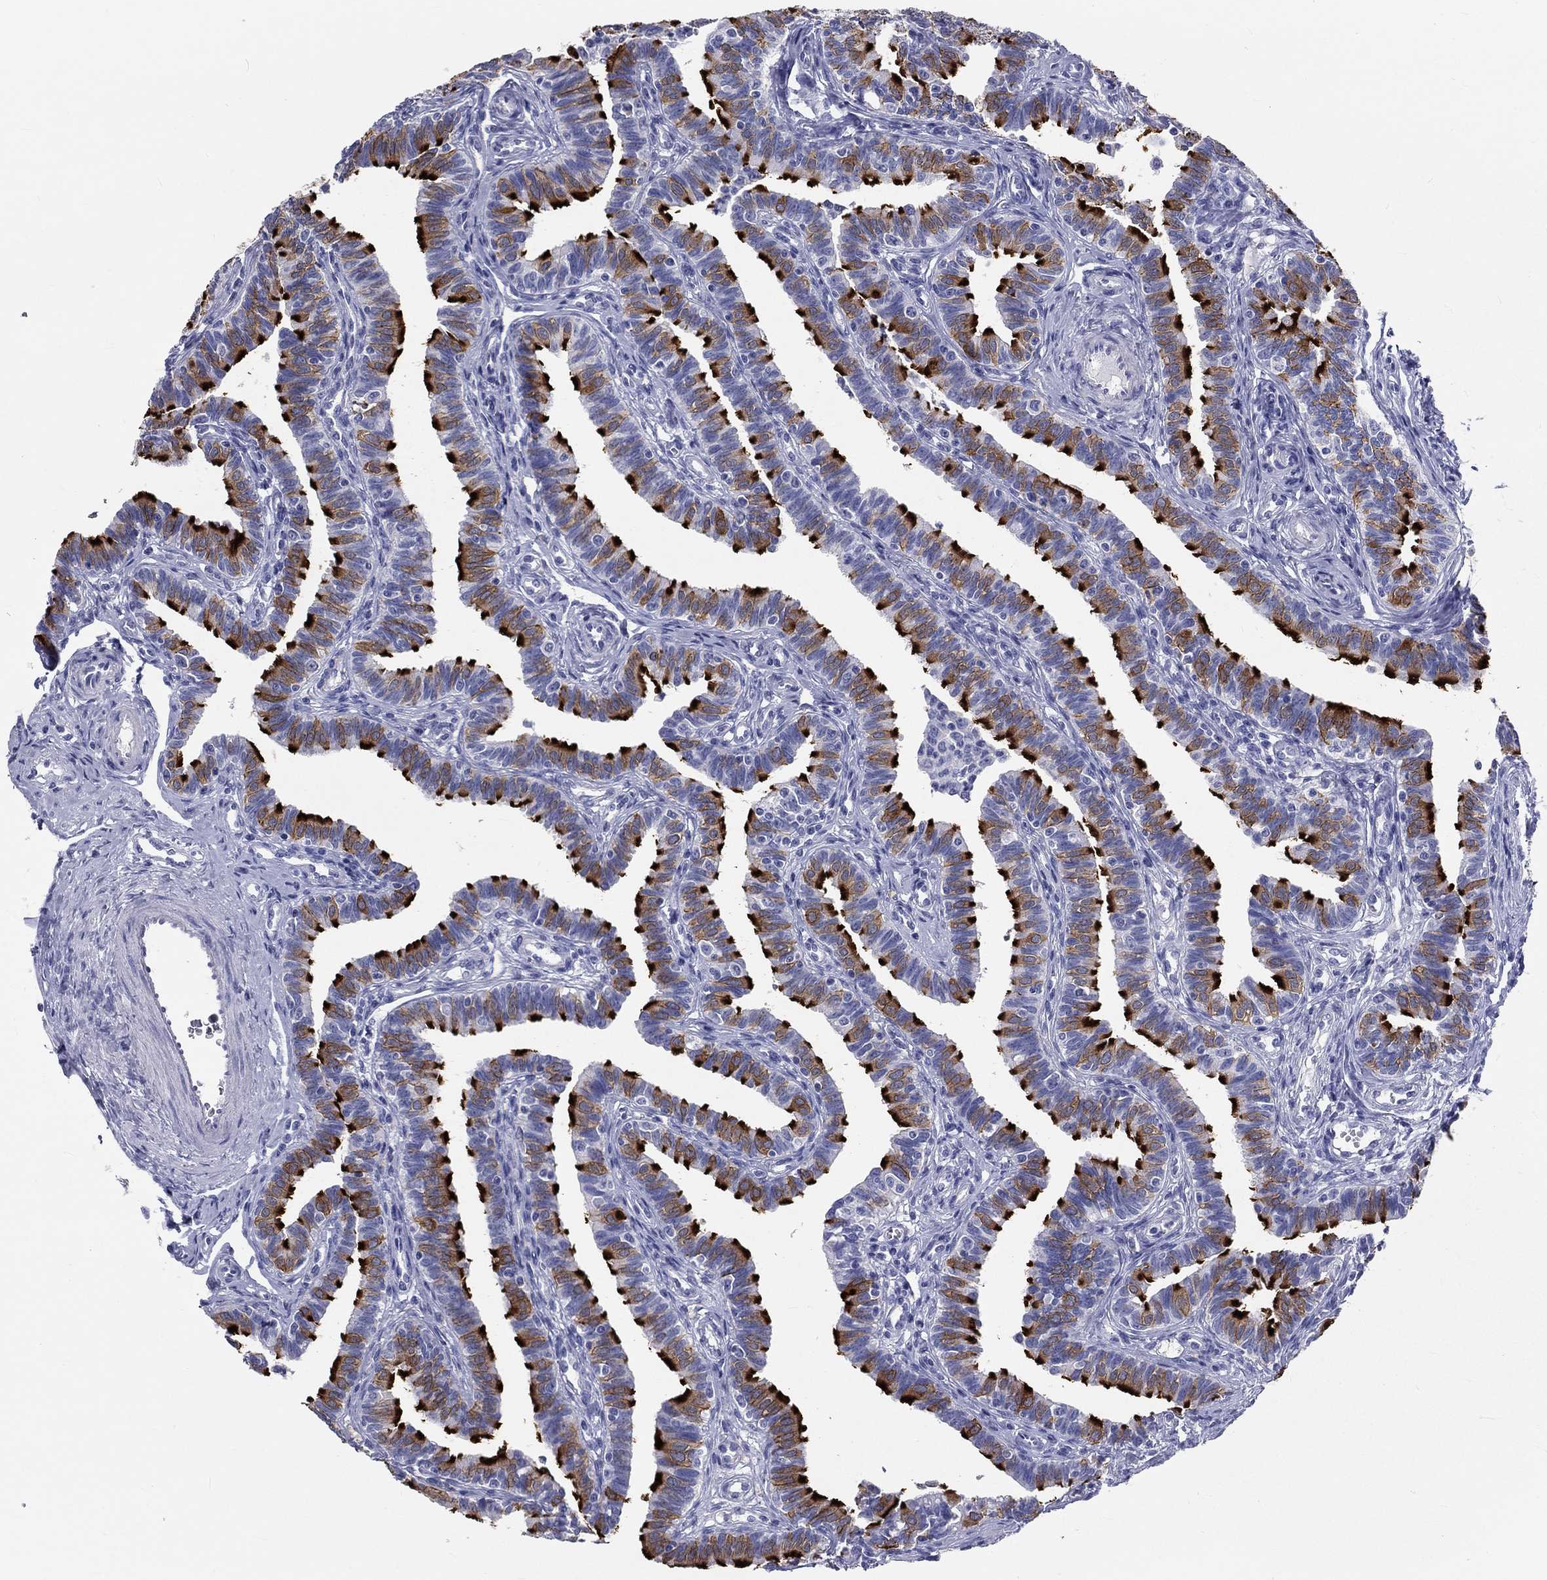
{"staining": {"intensity": "strong", "quantity": "25%-75%", "location": "cytoplasmic/membranous"}, "tissue": "fallopian tube", "cell_type": "Glandular cells", "image_type": "normal", "snomed": [{"axis": "morphology", "description": "Normal tissue, NOS"}, {"axis": "topography", "description": "Fallopian tube"}], "caption": "A high amount of strong cytoplasmic/membranous expression is identified in about 25%-75% of glandular cells in benign fallopian tube.", "gene": "DNALI1", "patient": {"sex": "female", "age": 36}}